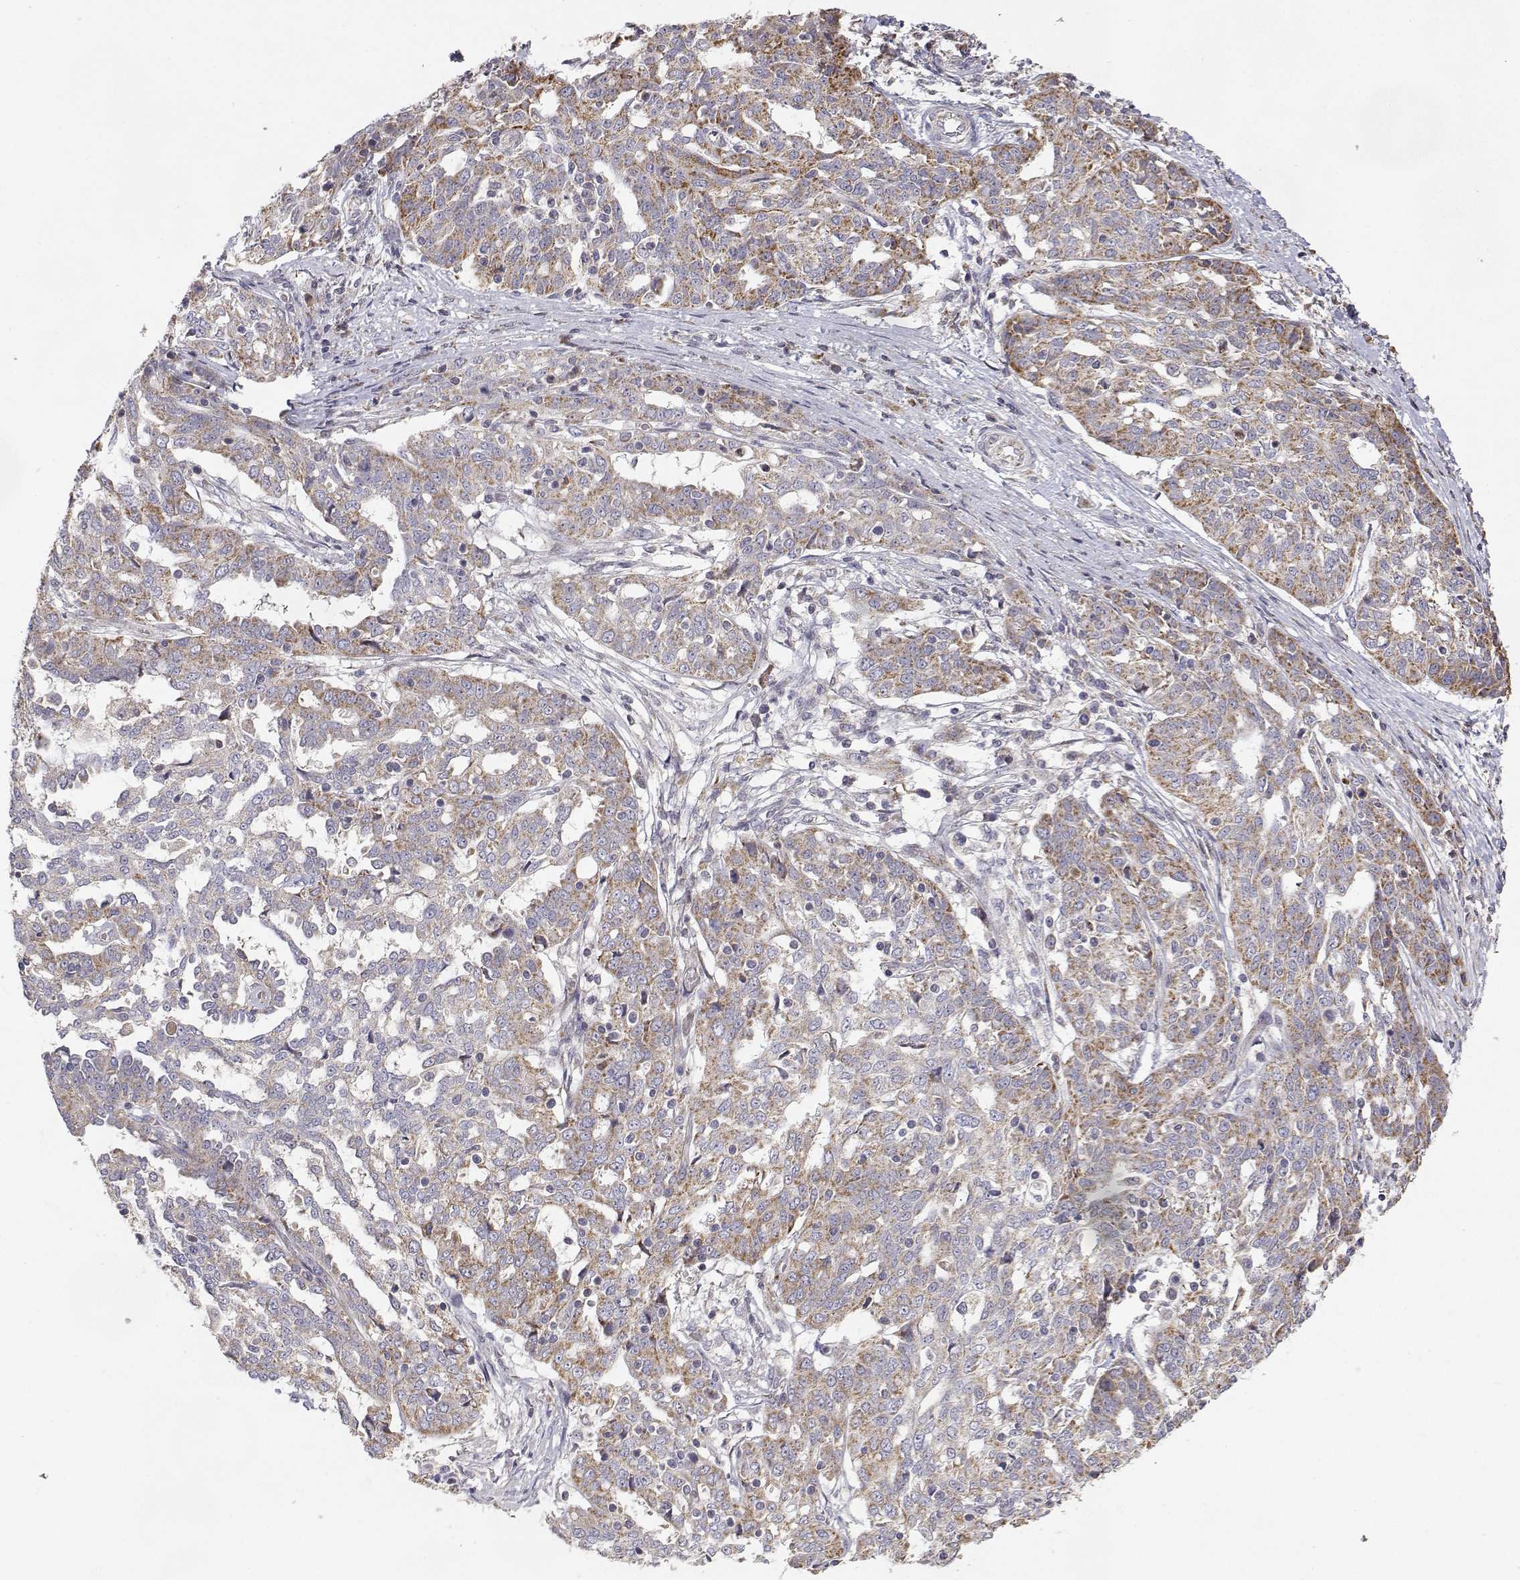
{"staining": {"intensity": "weak", "quantity": "25%-75%", "location": "cytoplasmic/membranous"}, "tissue": "ovarian cancer", "cell_type": "Tumor cells", "image_type": "cancer", "snomed": [{"axis": "morphology", "description": "Cystadenocarcinoma, serous, NOS"}, {"axis": "topography", "description": "Ovary"}], "caption": "Immunohistochemistry (IHC) (DAB (3,3'-diaminobenzidine)) staining of ovarian cancer shows weak cytoplasmic/membranous protein staining in about 25%-75% of tumor cells.", "gene": "MRPL3", "patient": {"sex": "female", "age": 67}}